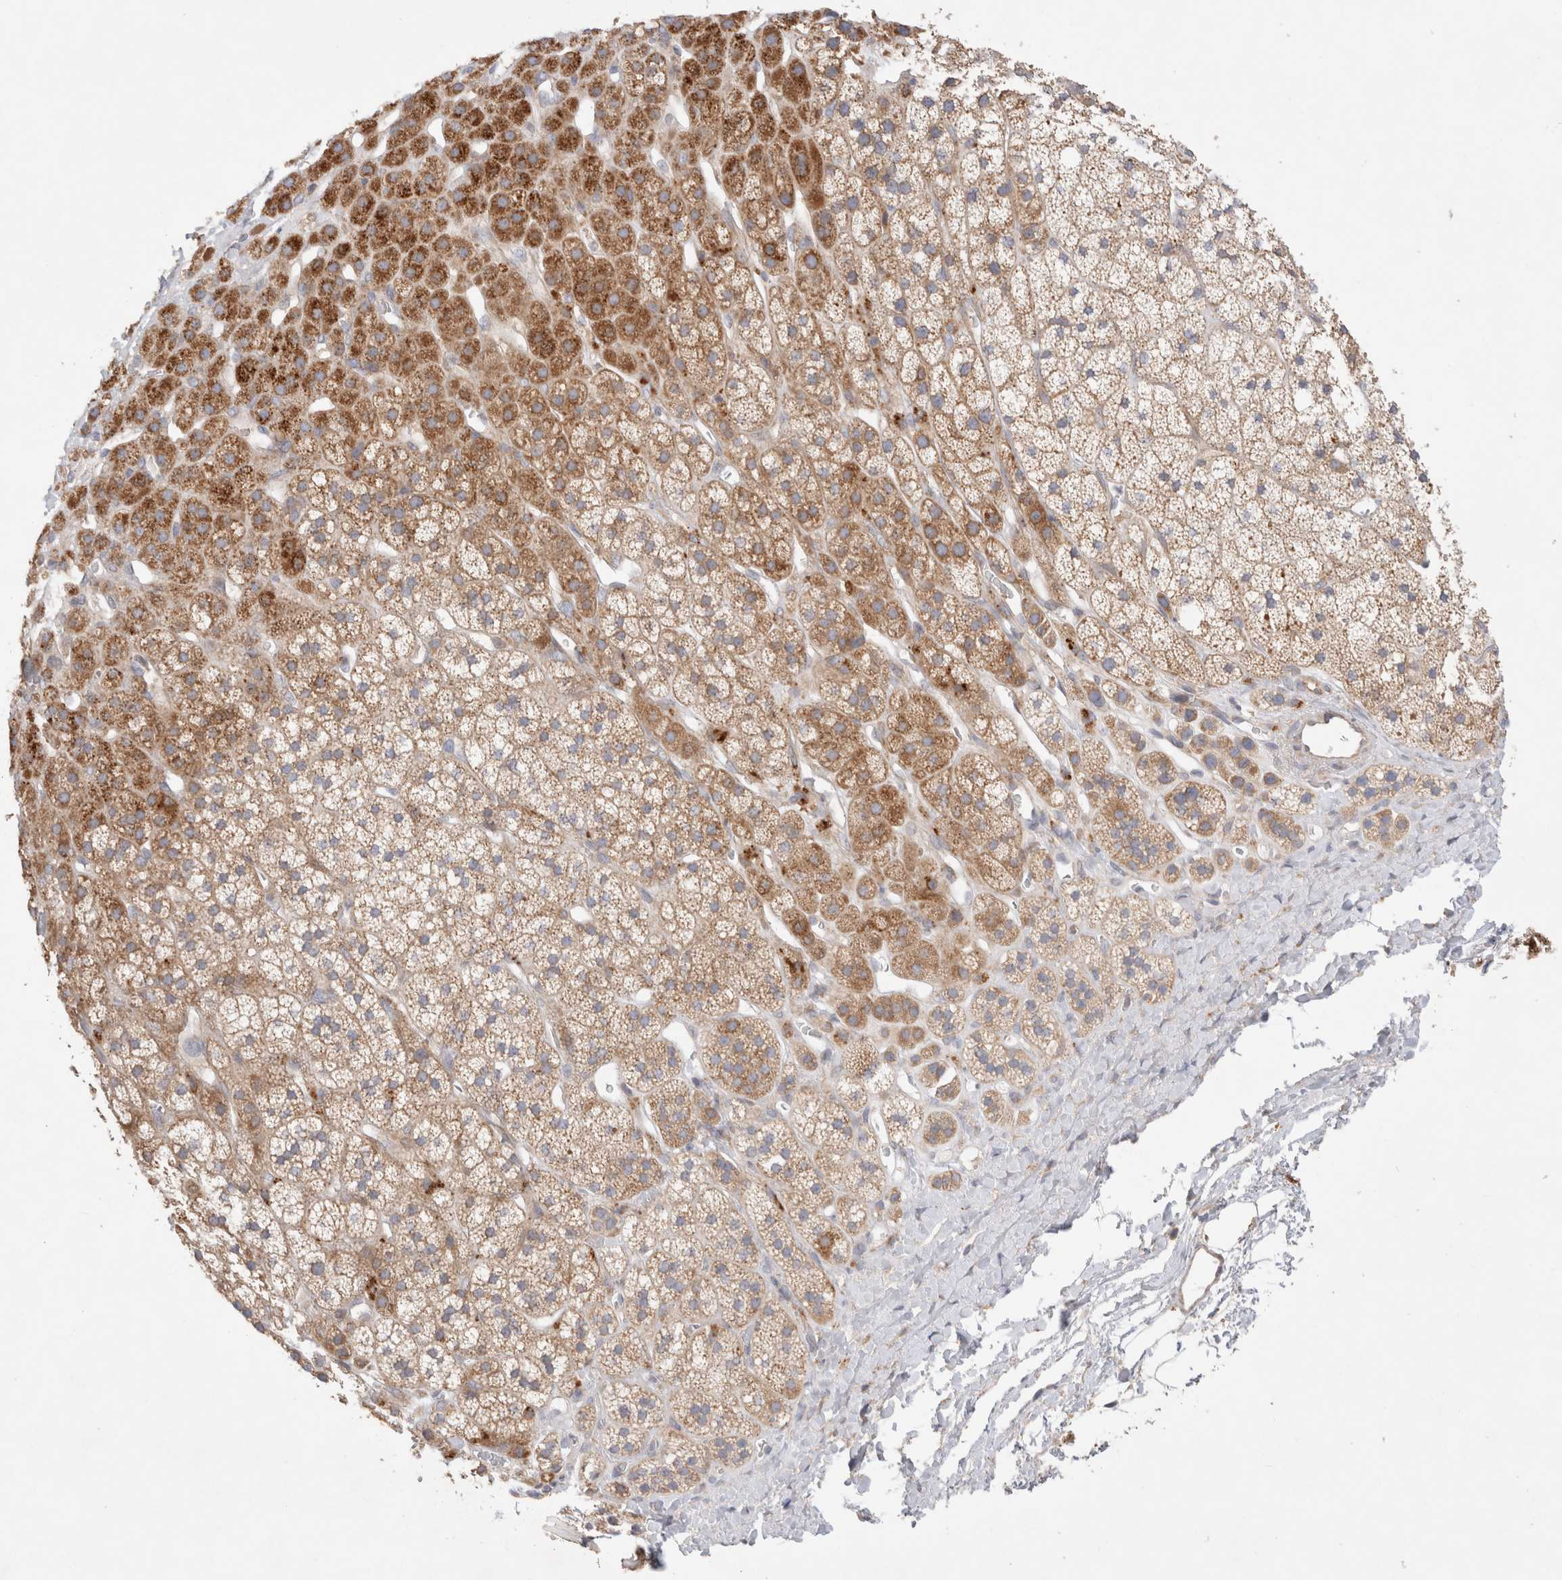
{"staining": {"intensity": "strong", "quantity": ">75%", "location": "cytoplasmic/membranous"}, "tissue": "adrenal gland", "cell_type": "Glandular cells", "image_type": "normal", "snomed": [{"axis": "morphology", "description": "Normal tissue, NOS"}, {"axis": "topography", "description": "Adrenal gland"}], "caption": "Immunohistochemical staining of benign human adrenal gland exhibits >75% levels of strong cytoplasmic/membranous protein expression in about >75% of glandular cells. The protein is stained brown, and the nuclei are stained in blue (DAB (3,3'-diaminobenzidine) IHC with brightfield microscopy, high magnification).", "gene": "TBC1D16", "patient": {"sex": "male", "age": 56}}